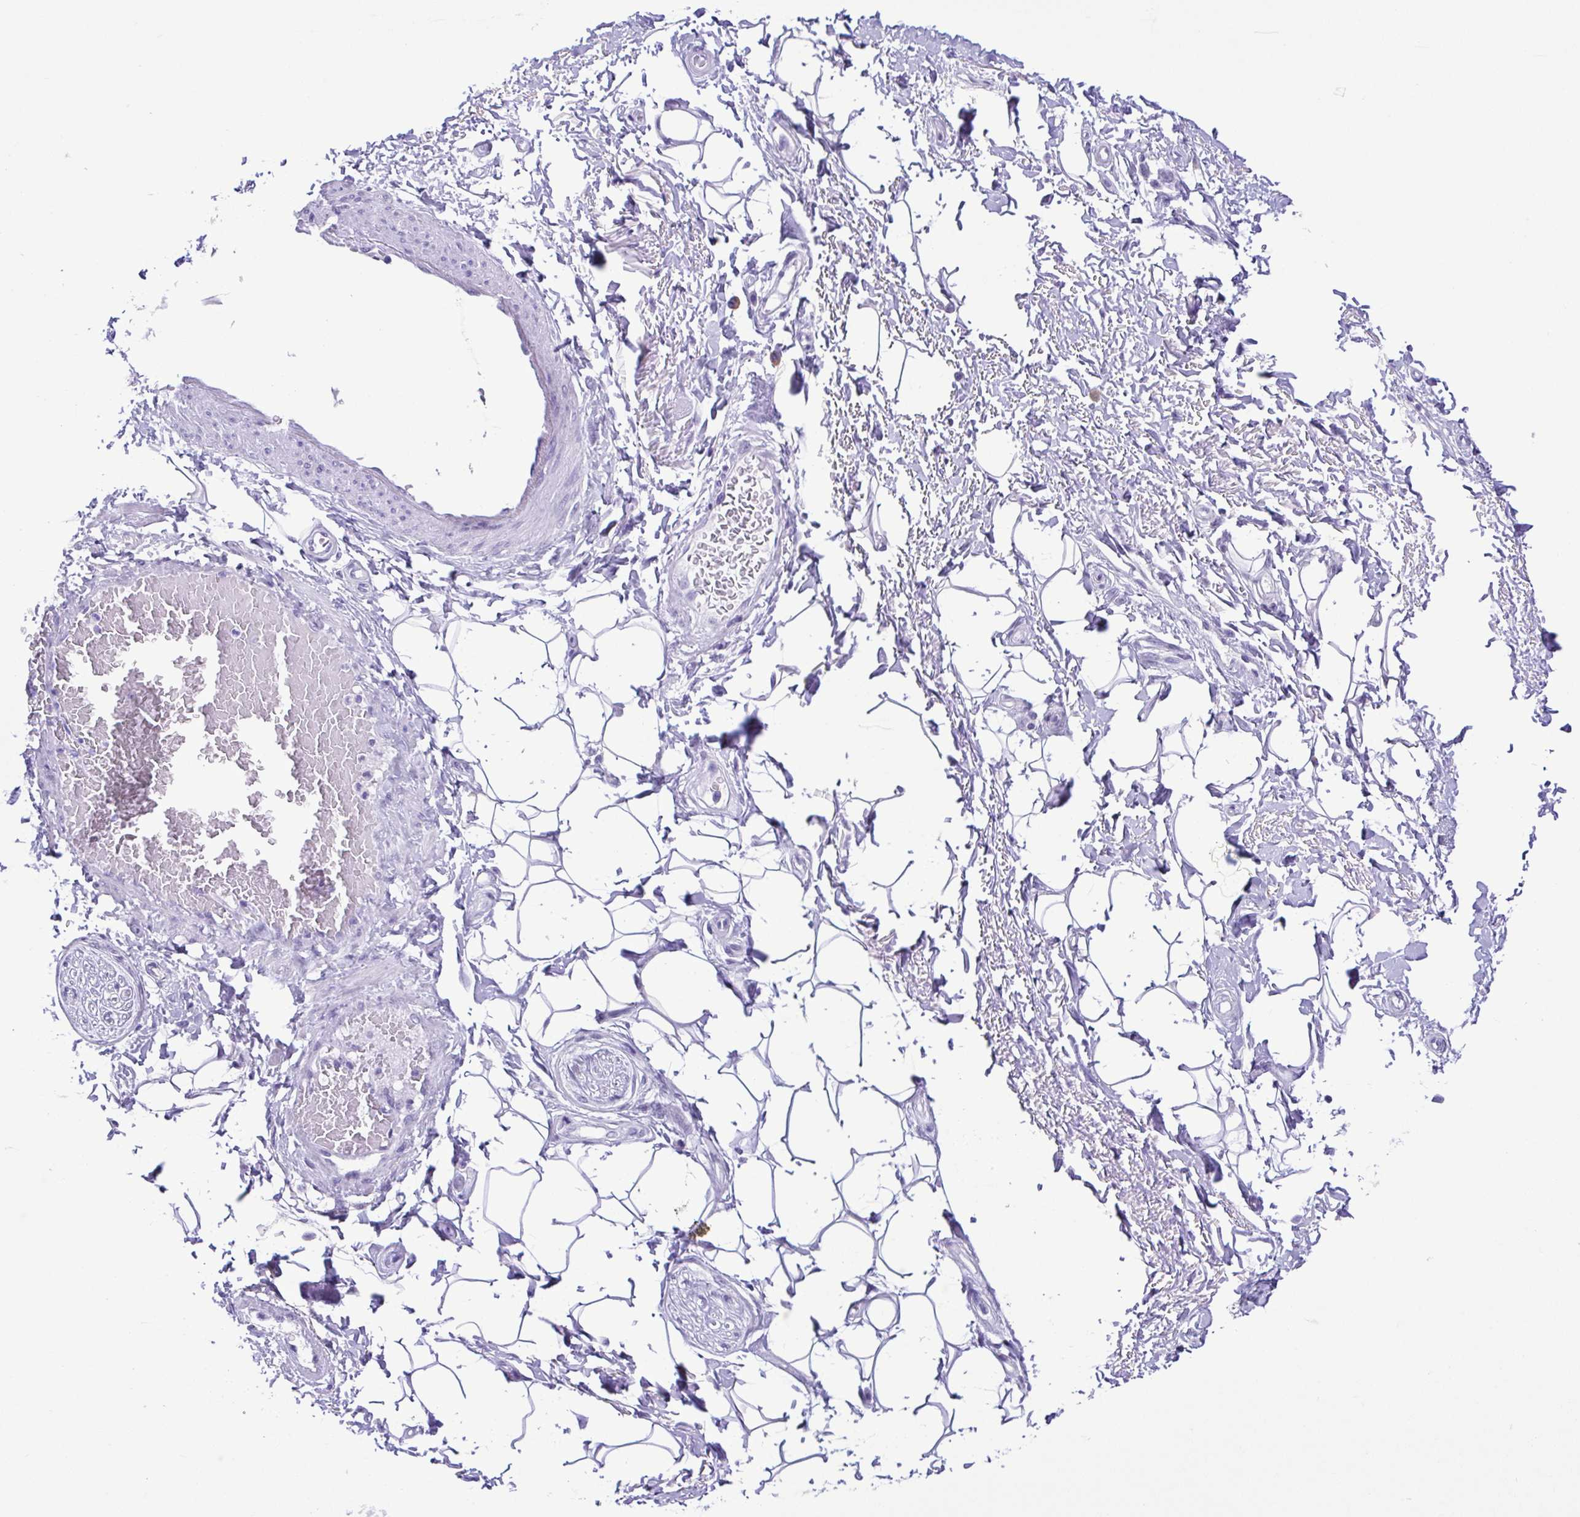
{"staining": {"intensity": "negative", "quantity": "none", "location": "none"}, "tissue": "adipose tissue", "cell_type": "Adipocytes", "image_type": "normal", "snomed": [{"axis": "morphology", "description": "Normal tissue, NOS"}, {"axis": "topography", "description": "Peripheral nerve tissue"}], "caption": "A micrograph of human adipose tissue is negative for staining in adipocytes. (Immunohistochemistry, brightfield microscopy, high magnification).", "gene": "SPATA16", "patient": {"sex": "male", "age": 51}}